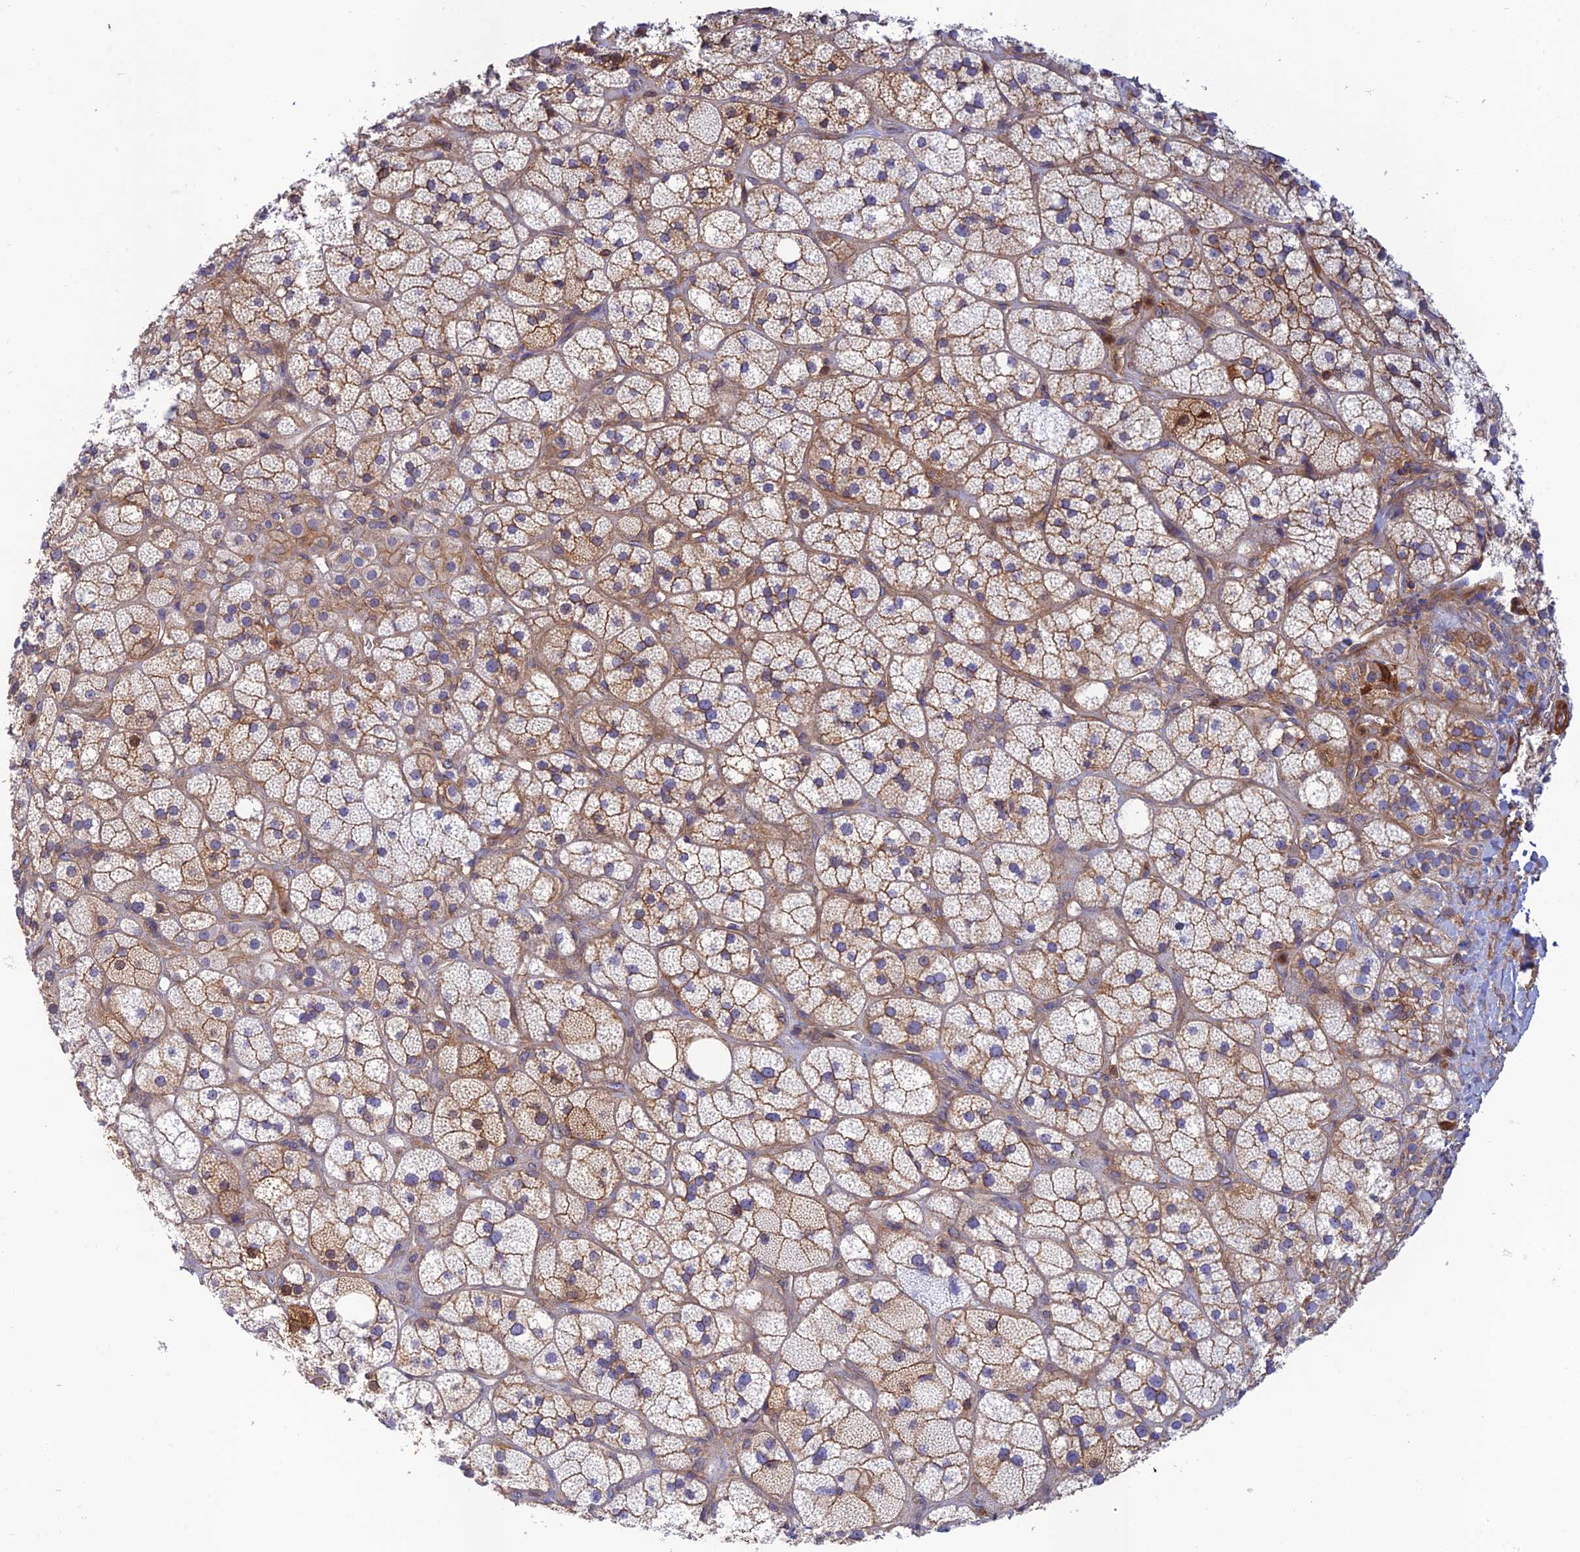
{"staining": {"intensity": "moderate", "quantity": "25%-75%", "location": "cytoplasmic/membranous"}, "tissue": "adrenal gland", "cell_type": "Glandular cells", "image_type": "normal", "snomed": [{"axis": "morphology", "description": "Normal tissue, NOS"}, {"axis": "topography", "description": "Adrenal gland"}], "caption": "Protein expression by immunohistochemistry shows moderate cytoplasmic/membranous expression in approximately 25%-75% of glandular cells in normal adrenal gland. The protein is shown in brown color, while the nuclei are stained blue.", "gene": "PPP1R12C", "patient": {"sex": "male", "age": 61}}